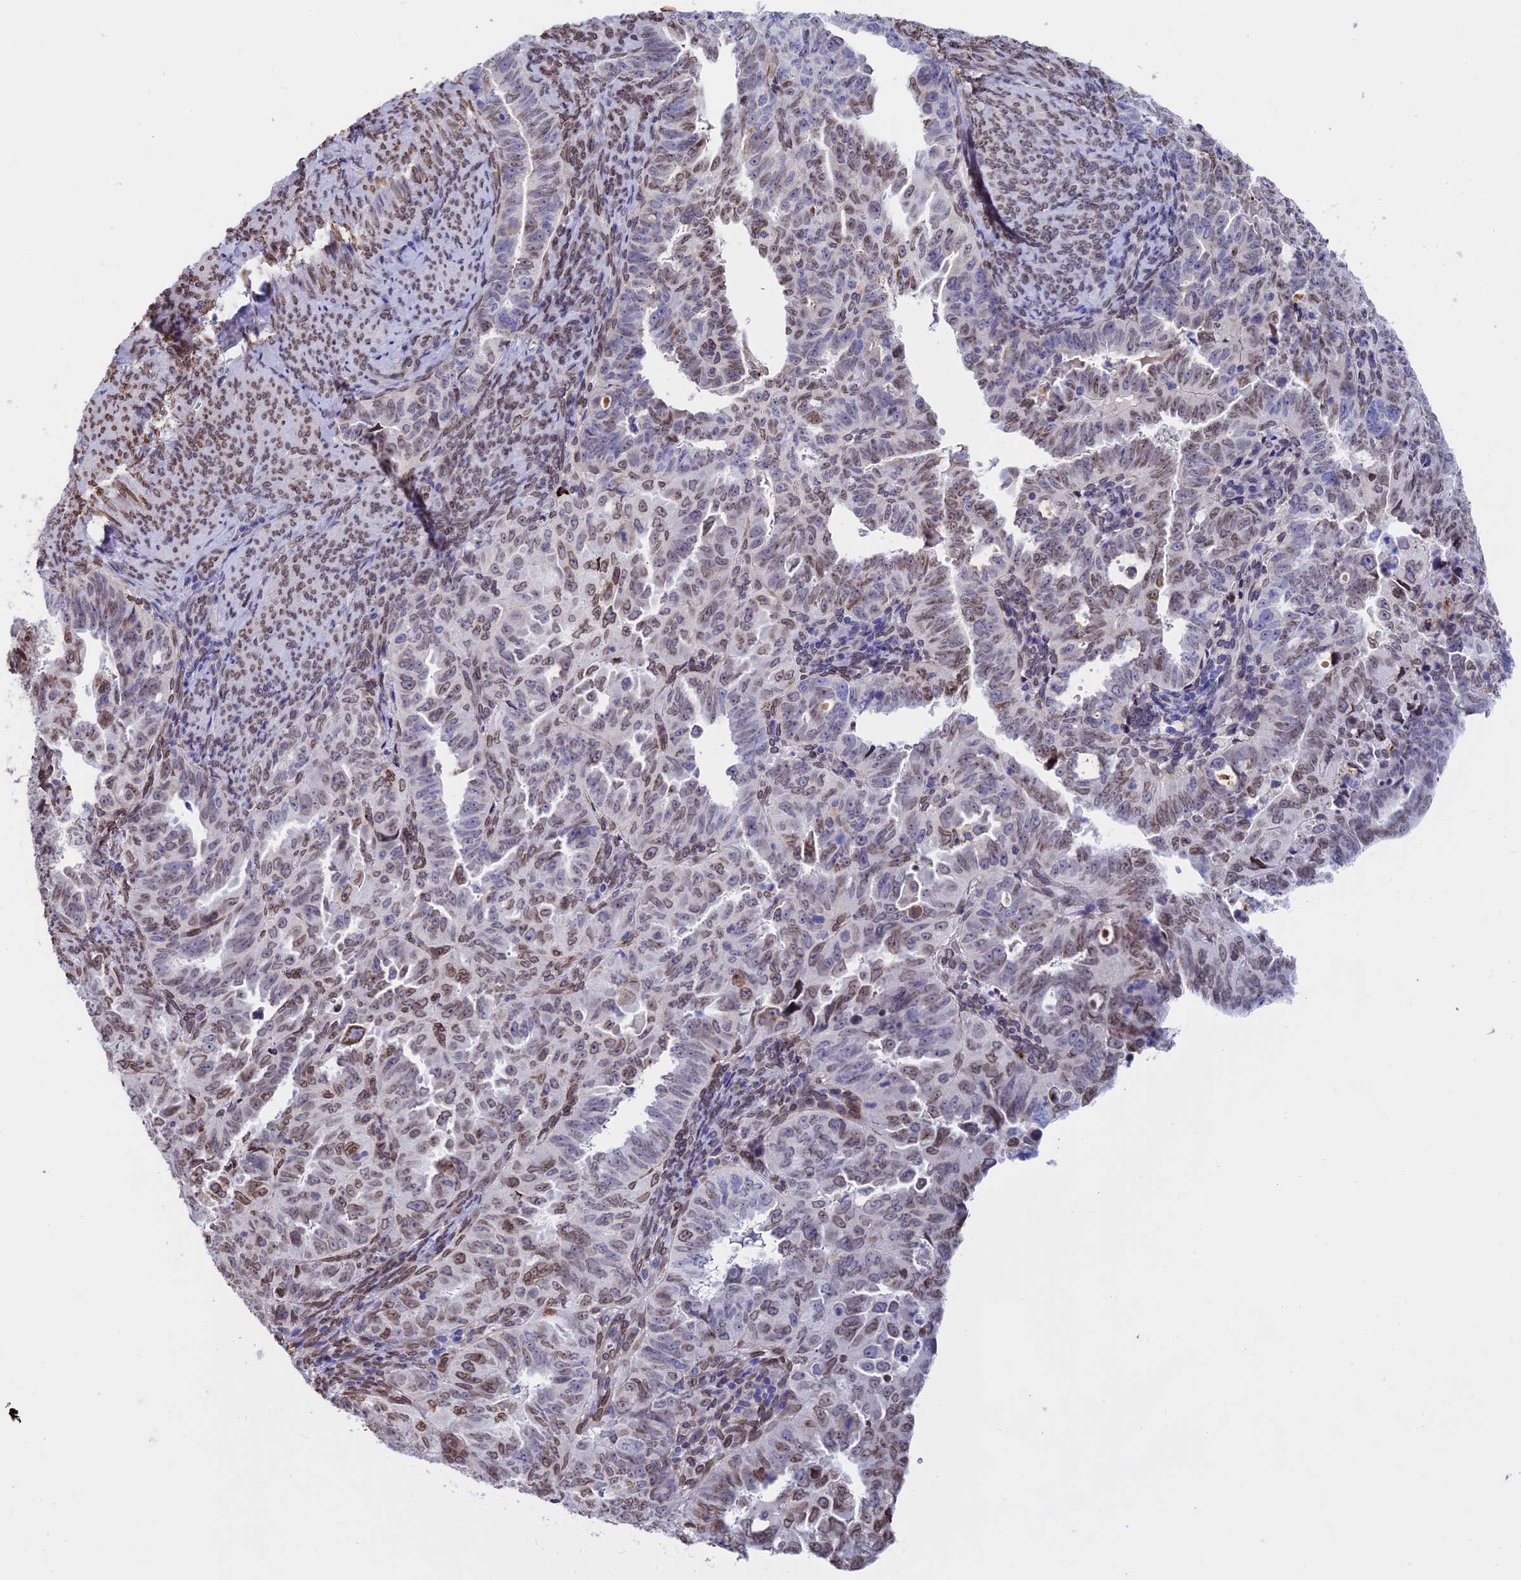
{"staining": {"intensity": "moderate", "quantity": ">75%", "location": "cytoplasmic/membranous,nuclear"}, "tissue": "endometrial cancer", "cell_type": "Tumor cells", "image_type": "cancer", "snomed": [{"axis": "morphology", "description": "Adenocarcinoma, NOS"}, {"axis": "topography", "description": "Endometrium"}], "caption": "Immunohistochemical staining of human endometrial adenocarcinoma exhibits medium levels of moderate cytoplasmic/membranous and nuclear staining in about >75% of tumor cells.", "gene": "TMPRSS7", "patient": {"sex": "female", "age": 65}}